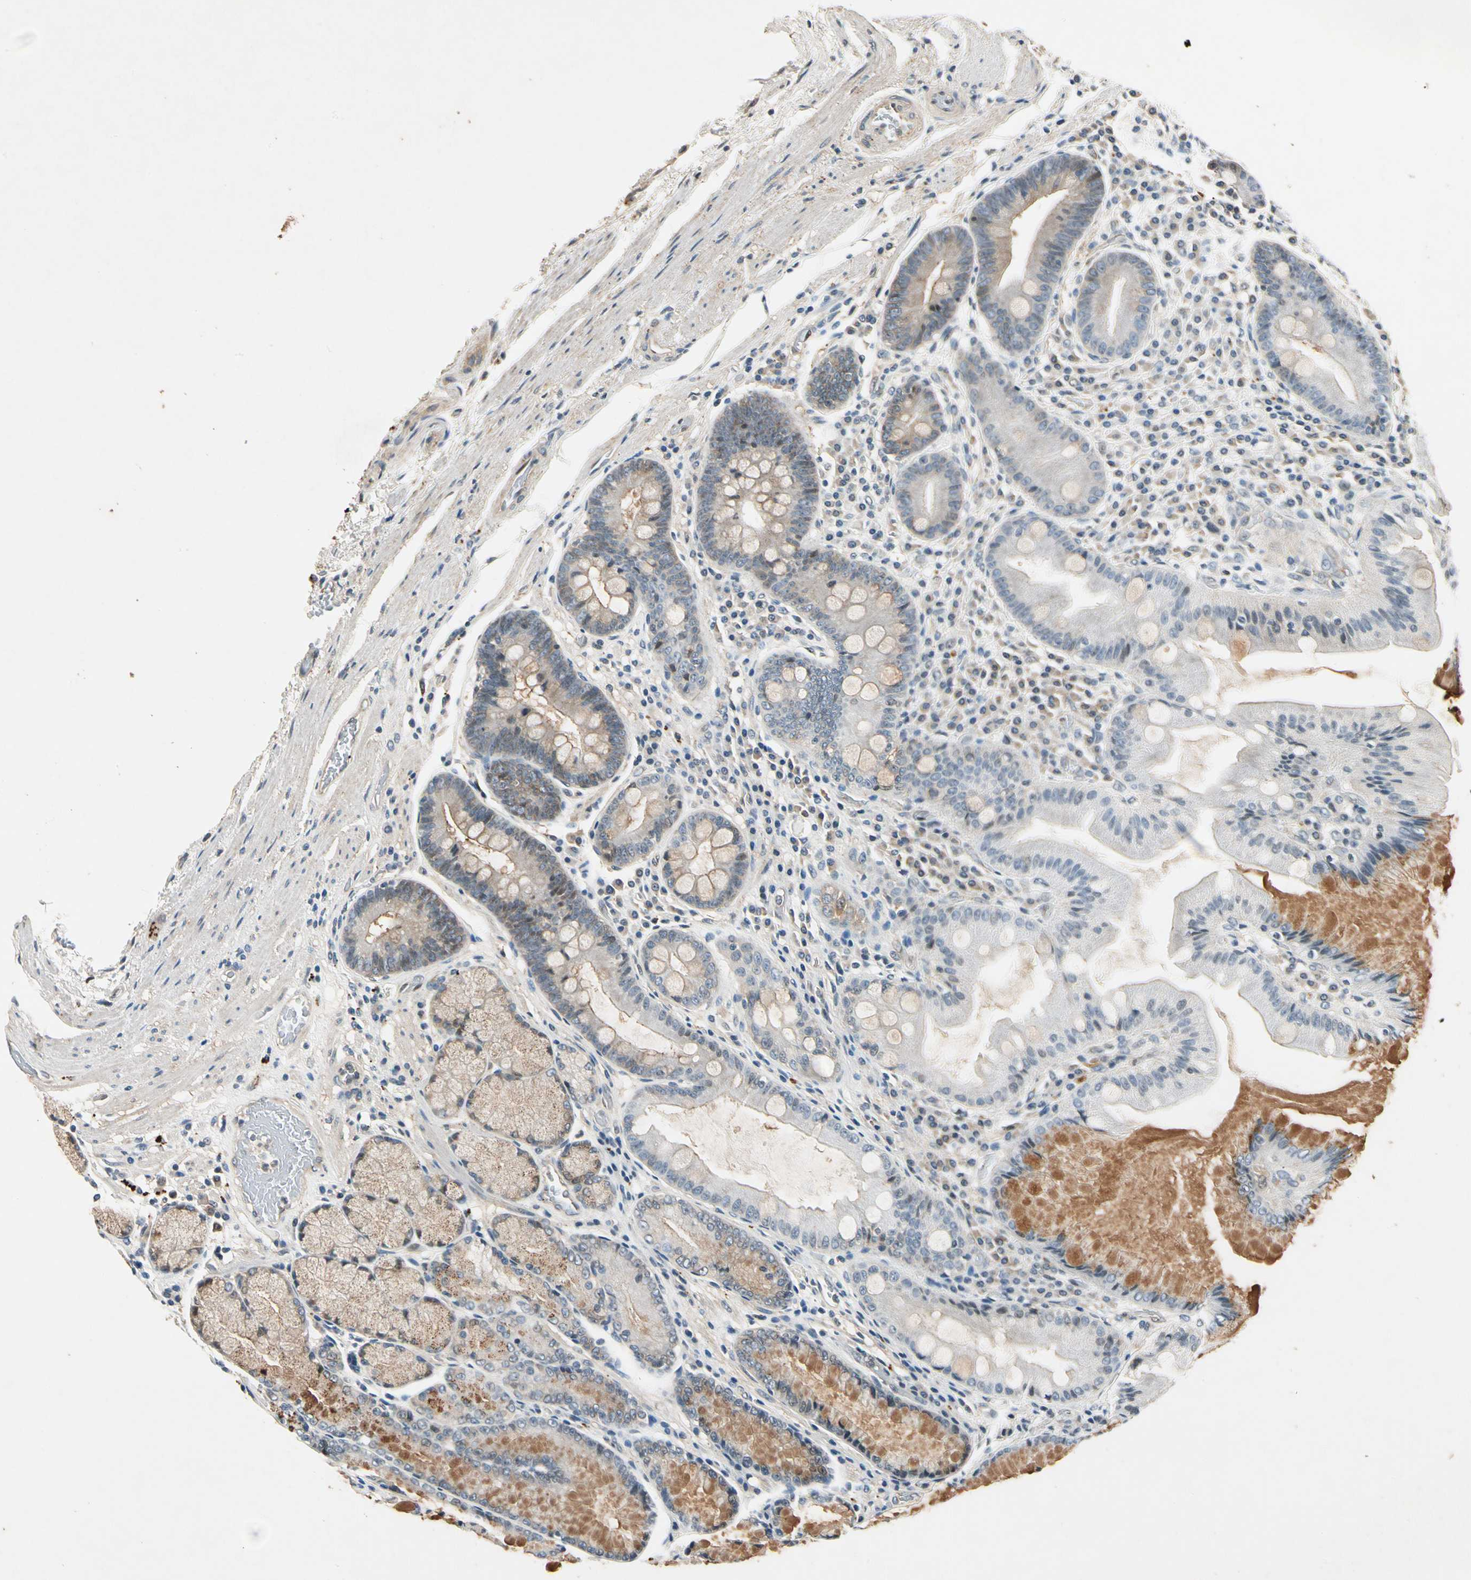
{"staining": {"intensity": "strong", "quantity": "25%-75%", "location": "cytoplasmic/membranous"}, "tissue": "stomach", "cell_type": "Glandular cells", "image_type": "normal", "snomed": [{"axis": "morphology", "description": "Normal tissue, NOS"}, {"axis": "topography", "description": "Stomach, lower"}], "caption": "High-magnification brightfield microscopy of benign stomach stained with DAB (3,3'-diaminobenzidine) (brown) and counterstained with hematoxylin (blue). glandular cells exhibit strong cytoplasmic/membranous expression is seen in approximately25%-75% of cells. (brown staining indicates protein expression, while blue staining denotes nuclei).", "gene": "ROCK2", "patient": {"sex": "female", "age": 93}}